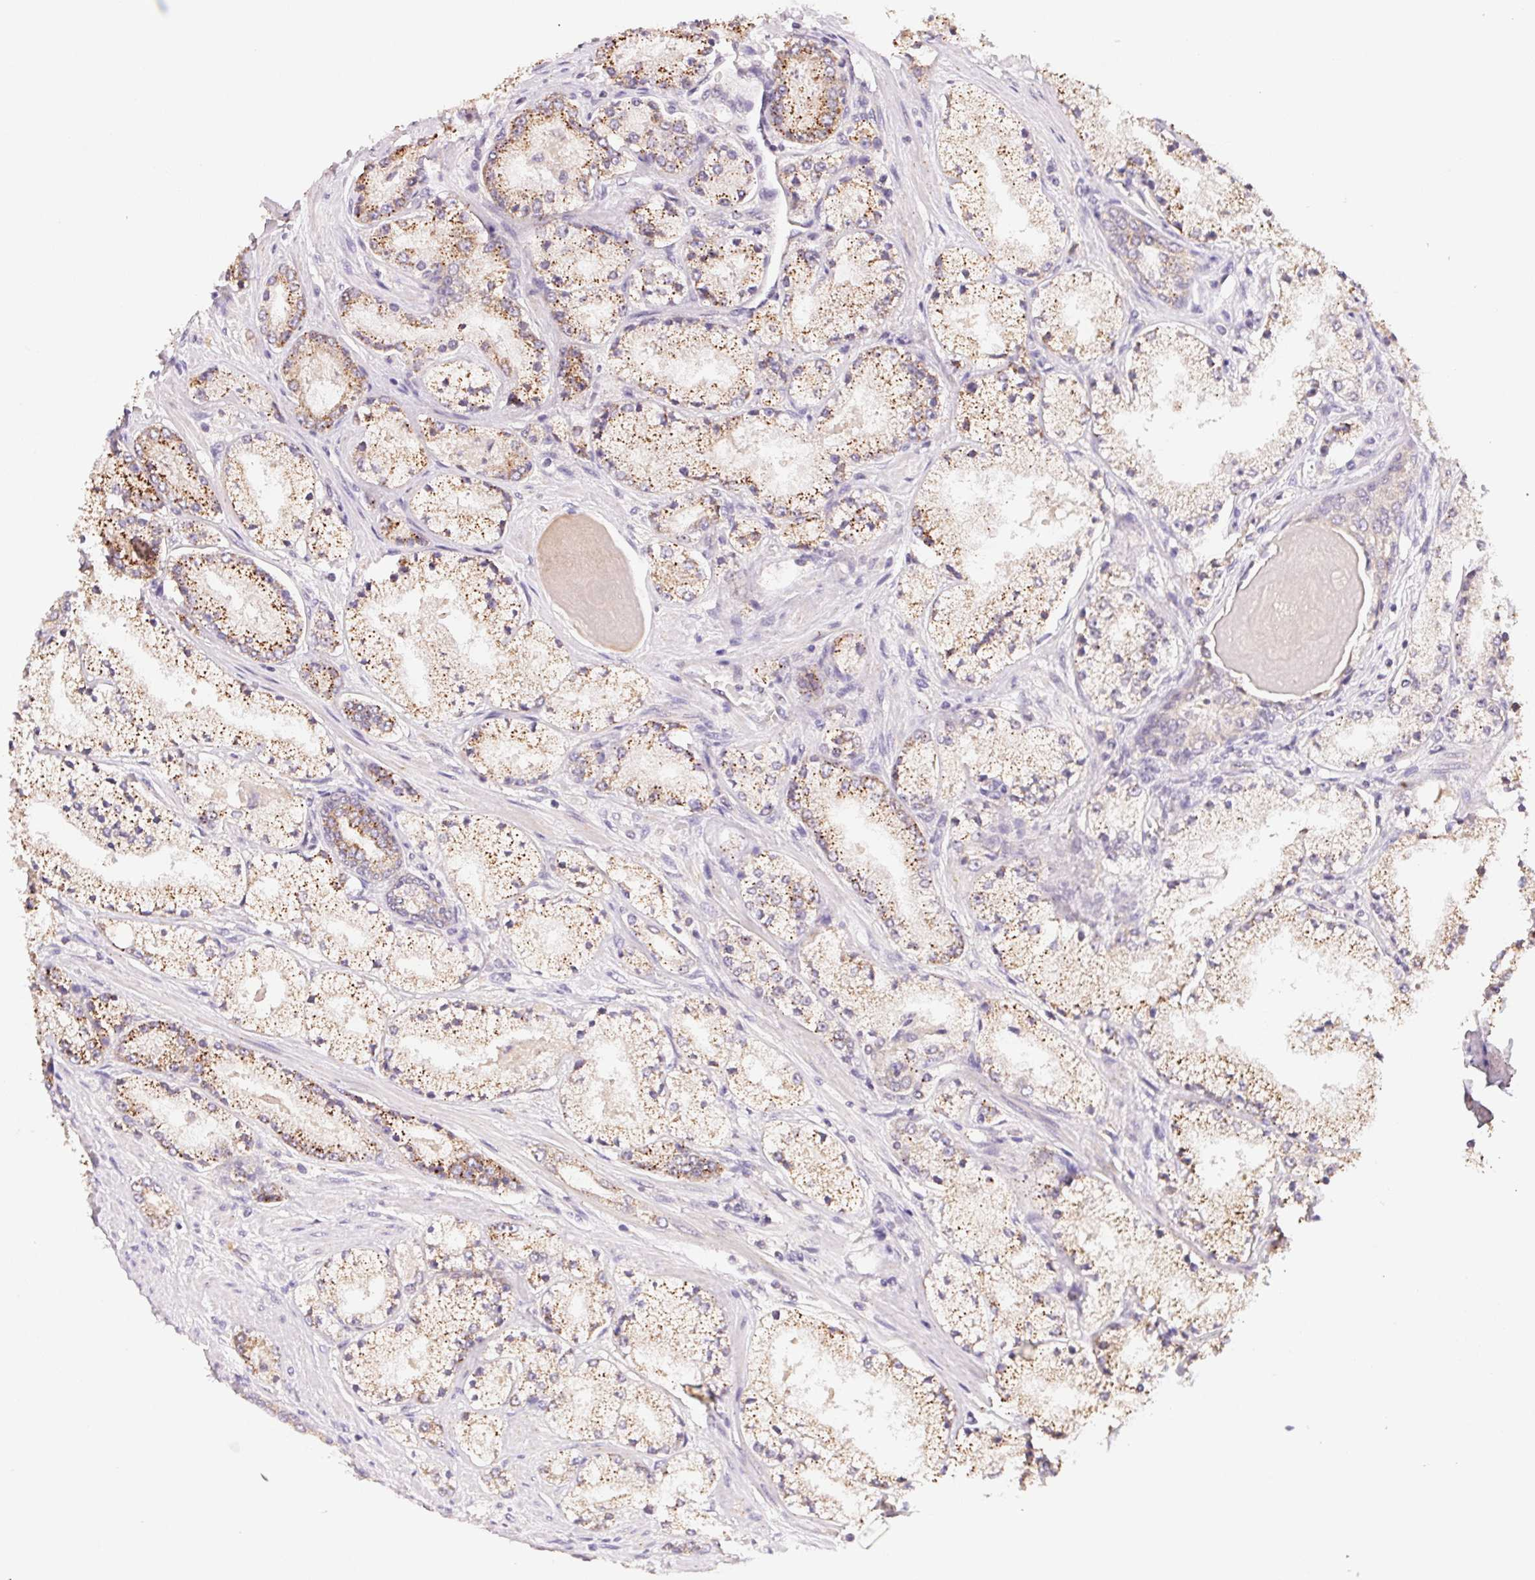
{"staining": {"intensity": "moderate", "quantity": ">75%", "location": "cytoplasmic/membranous"}, "tissue": "prostate cancer", "cell_type": "Tumor cells", "image_type": "cancer", "snomed": [{"axis": "morphology", "description": "Adenocarcinoma, High grade"}, {"axis": "topography", "description": "Prostate"}], "caption": "Immunohistochemical staining of human adenocarcinoma (high-grade) (prostate) reveals medium levels of moderate cytoplasmic/membranous protein expression in approximately >75% of tumor cells.", "gene": "BNIP5", "patient": {"sex": "male", "age": 63}}